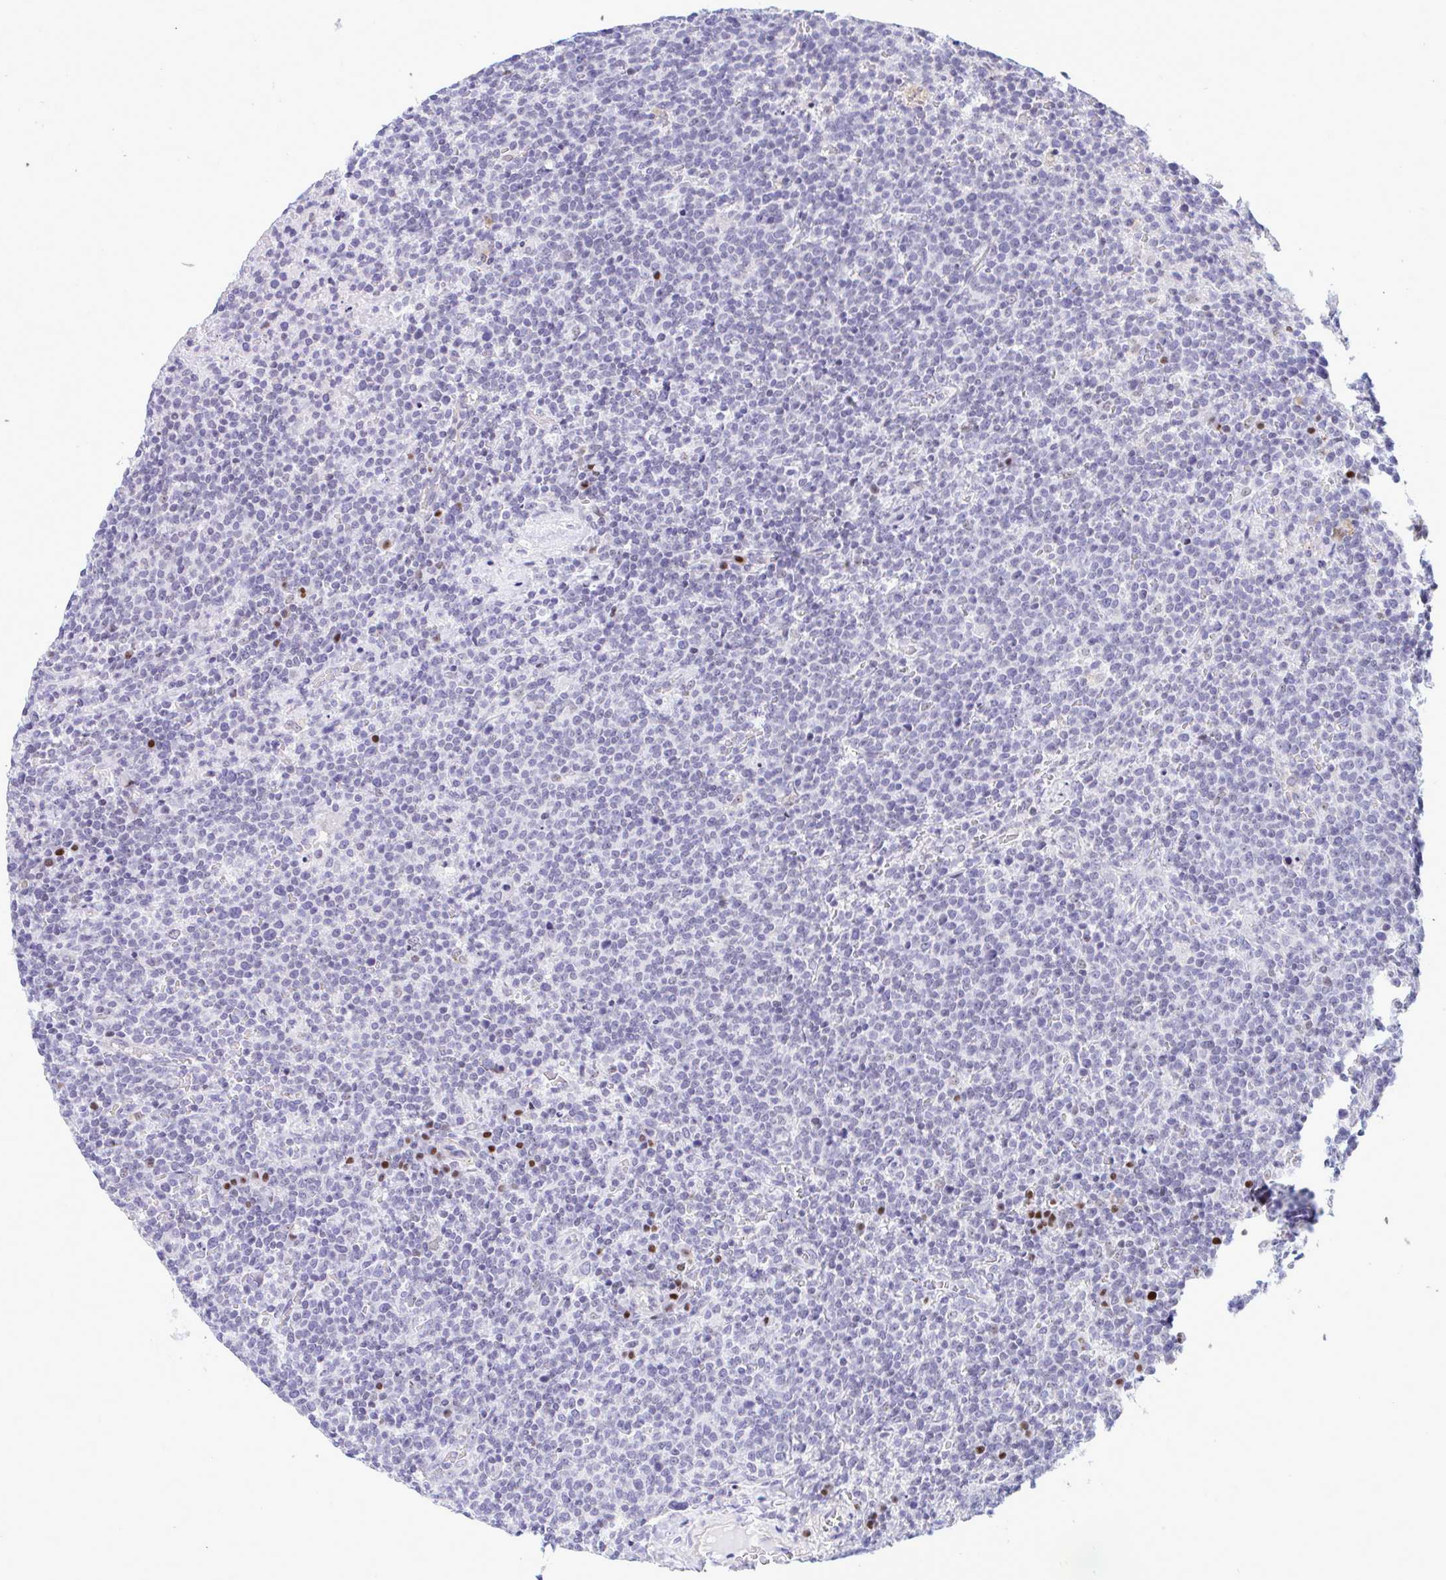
{"staining": {"intensity": "negative", "quantity": "none", "location": "none"}, "tissue": "lymphoma", "cell_type": "Tumor cells", "image_type": "cancer", "snomed": [{"axis": "morphology", "description": "Malignant lymphoma, non-Hodgkin's type, High grade"}, {"axis": "topography", "description": "Lymph node"}], "caption": "The IHC micrograph has no significant positivity in tumor cells of malignant lymphoma, non-Hodgkin's type (high-grade) tissue.", "gene": "SLC25A51", "patient": {"sex": "male", "age": 61}}